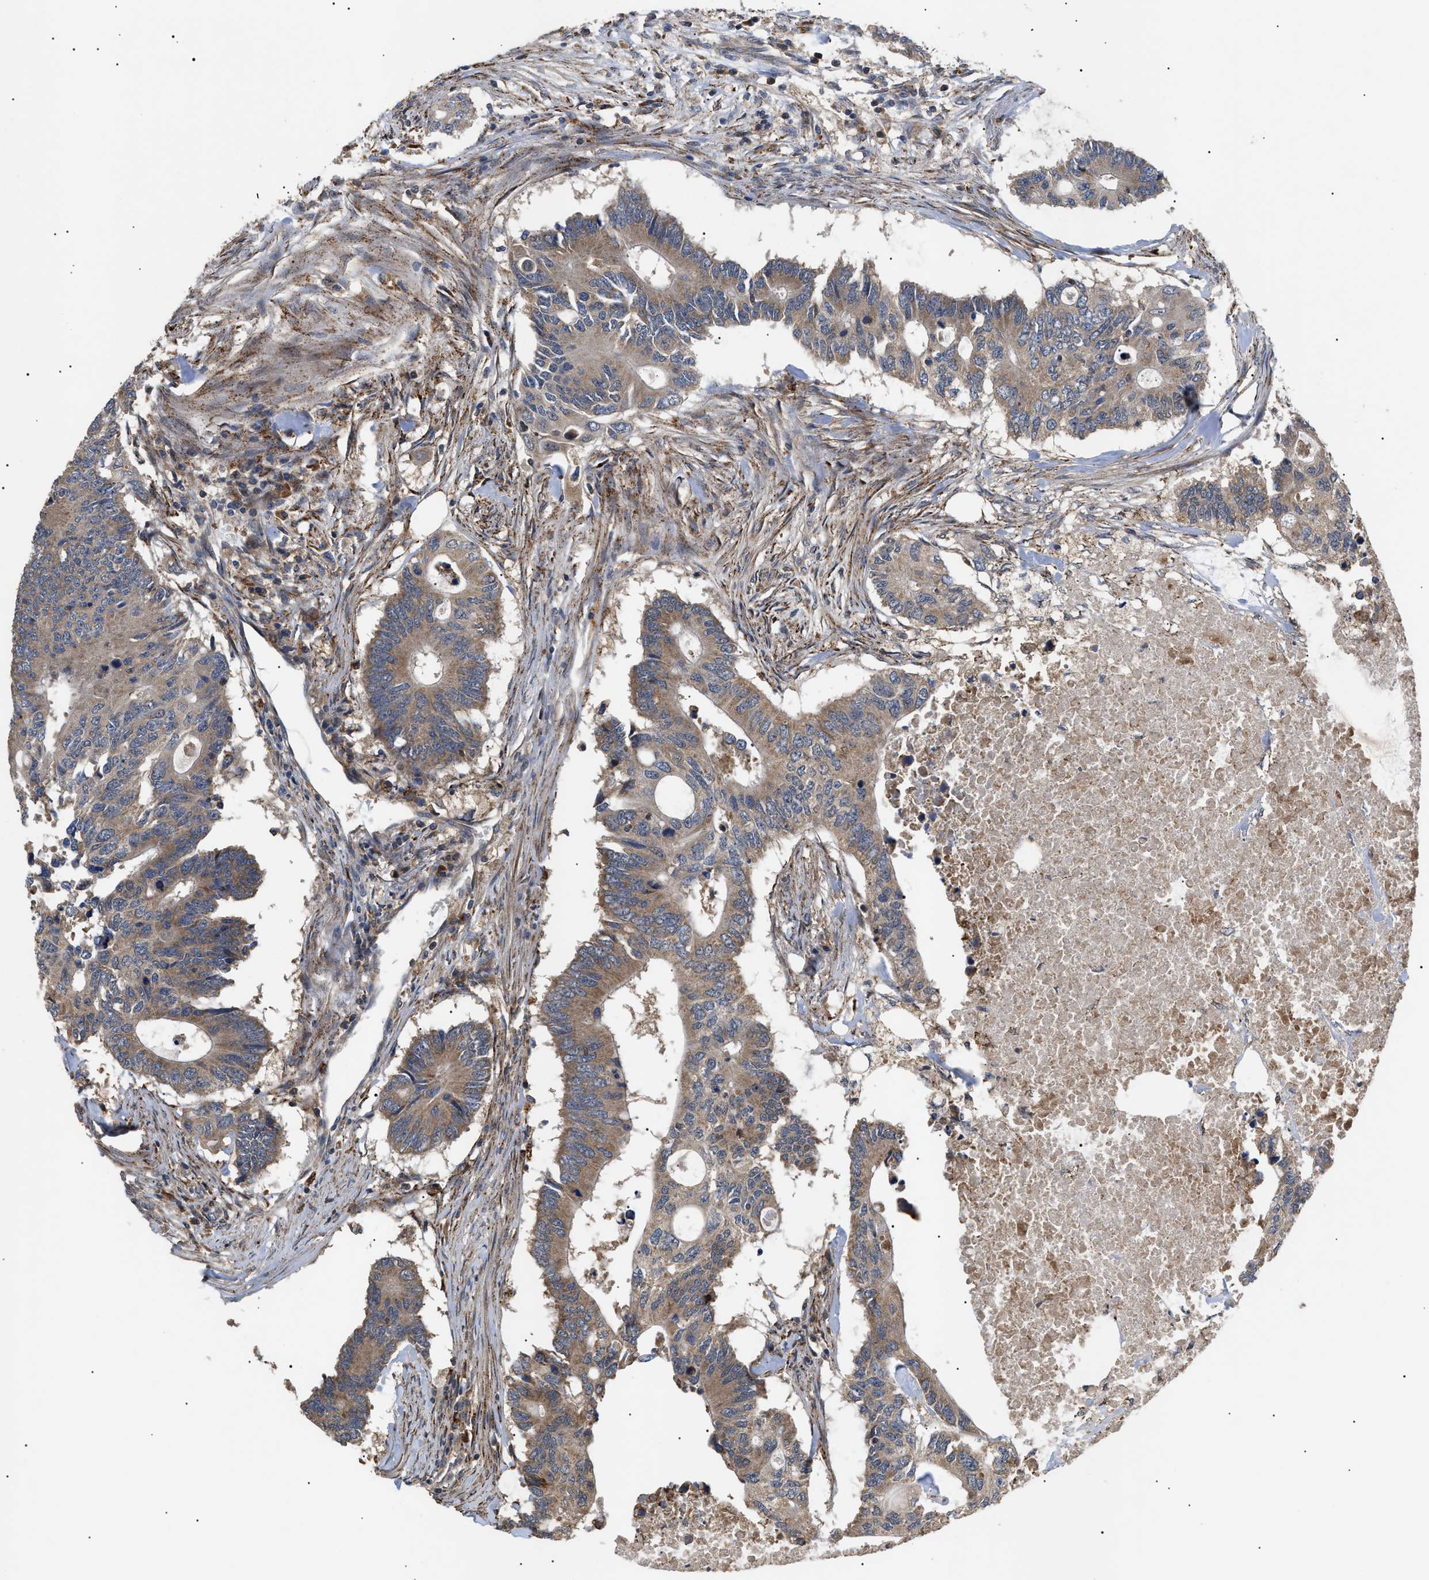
{"staining": {"intensity": "moderate", "quantity": ">75%", "location": "cytoplasmic/membranous"}, "tissue": "colorectal cancer", "cell_type": "Tumor cells", "image_type": "cancer", "snomed": [{"axis": "morphology", "description": "Adenocarcinoma, NOS"}, {"axis": "topography", "description": "Colon"}], "caption": "Immunohistochemistry of colorectal cancer displays medium levels of moderate cytoplasmic/membranous staining in about >75% of tumor cells. (Brightfield microscopy of DAB IHC at high magnification).", "gene": "ASTL", "patient": {"sex": "male", "age": 71}}